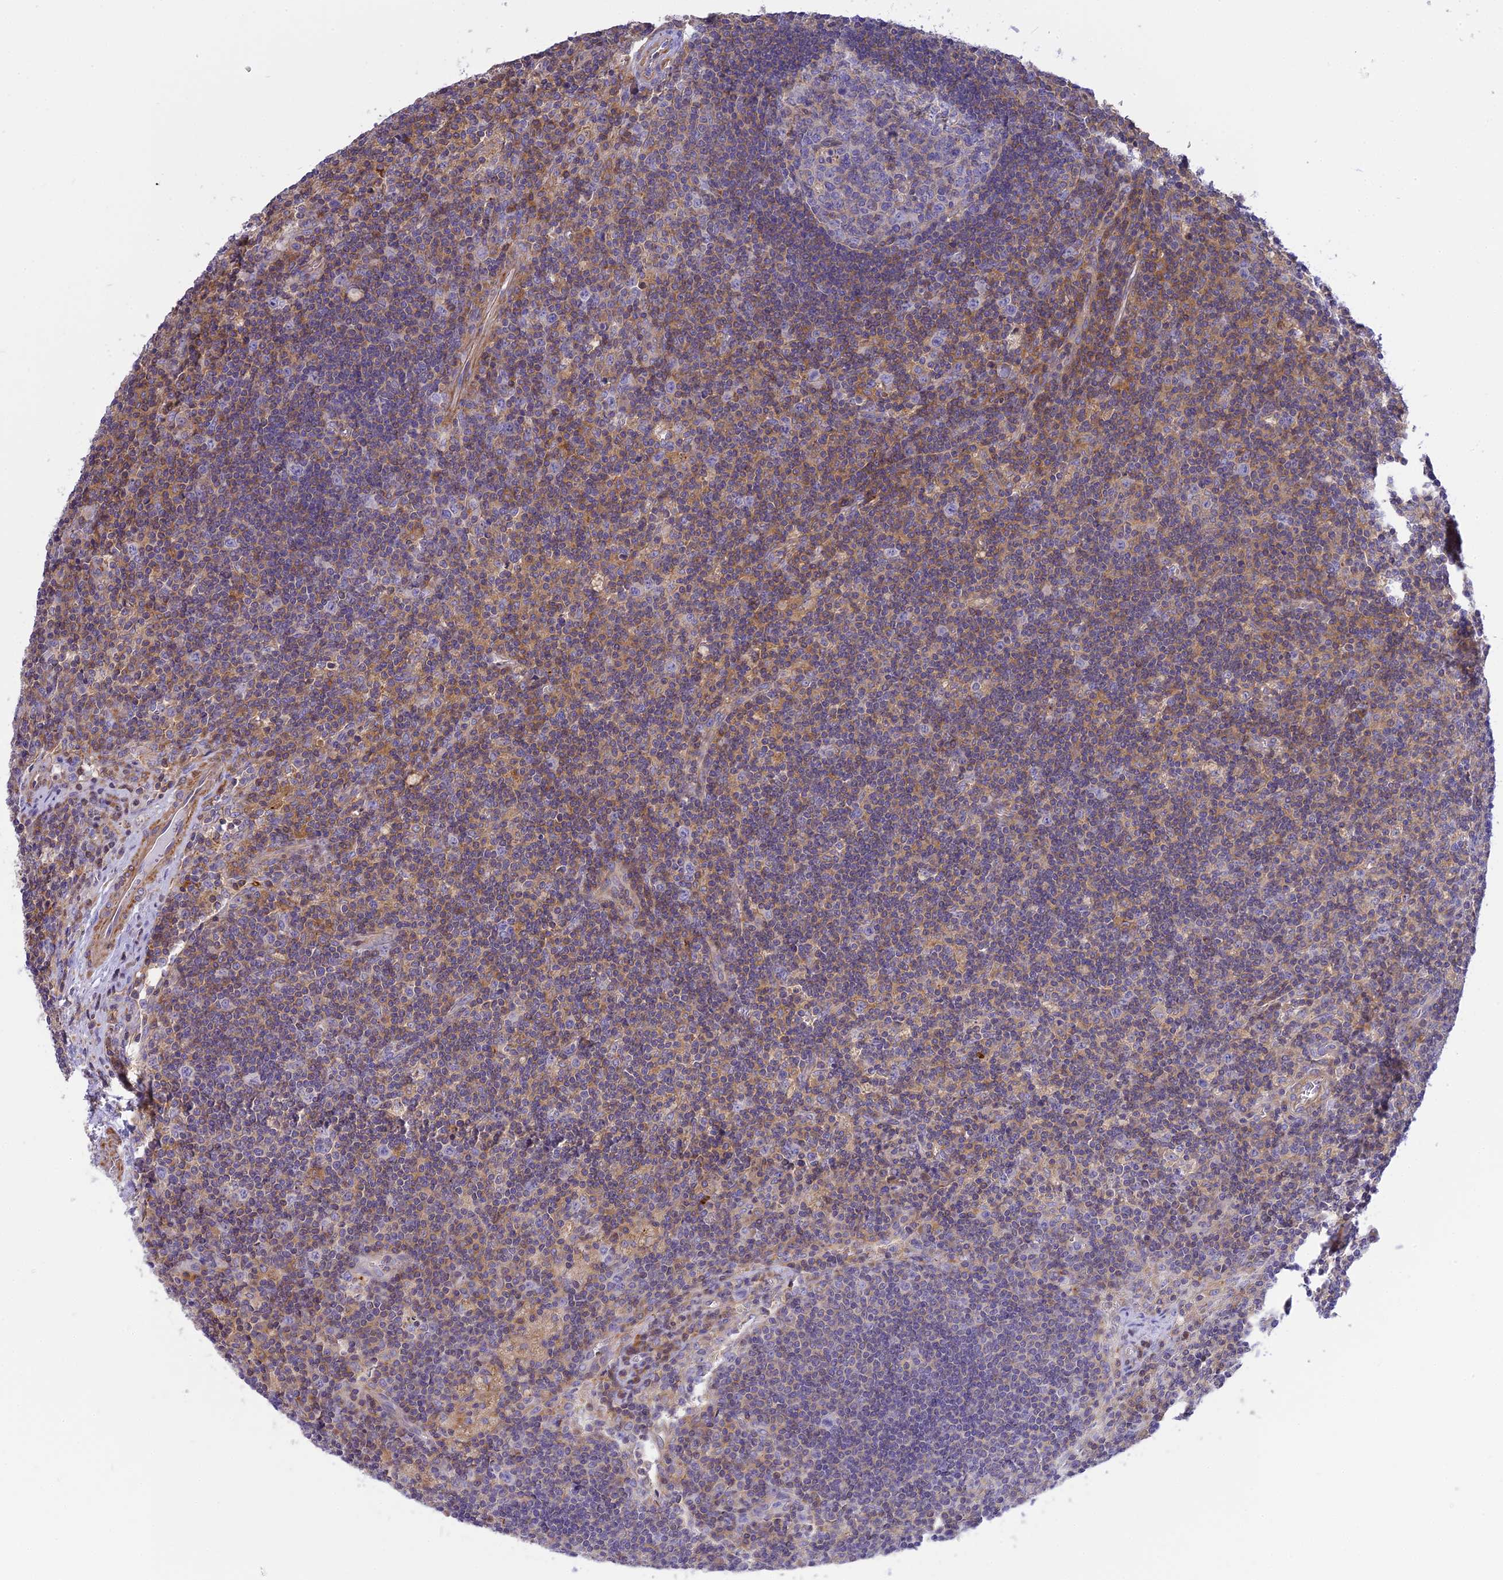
{"staining": {"intensity": "weak", "quantity": "<25%", "location": "cytoplasmic/membranous"}, "tissue": "lymph node", "cell_type": "Germinal center cells", "image_type": "normal", "snomed": [{"axis": "morphology", "description": "Normal tissue, NOS"}, {"axis": "topography", "description": "Lymph node"}], "caption": "DAB (3,3'-diaminobenzidine) immunohistochemical staining of benign human lymph node displays no significant staining in germinal center cells. Brightfield microscopy of immunohistochemistry stained with DAB (3,3'-diaminobenzidine) (brown) and hematoxylin (blue), captured at high magnification.", "gene": "CORO7", "patient": {"sex": "male", "age": 58}}